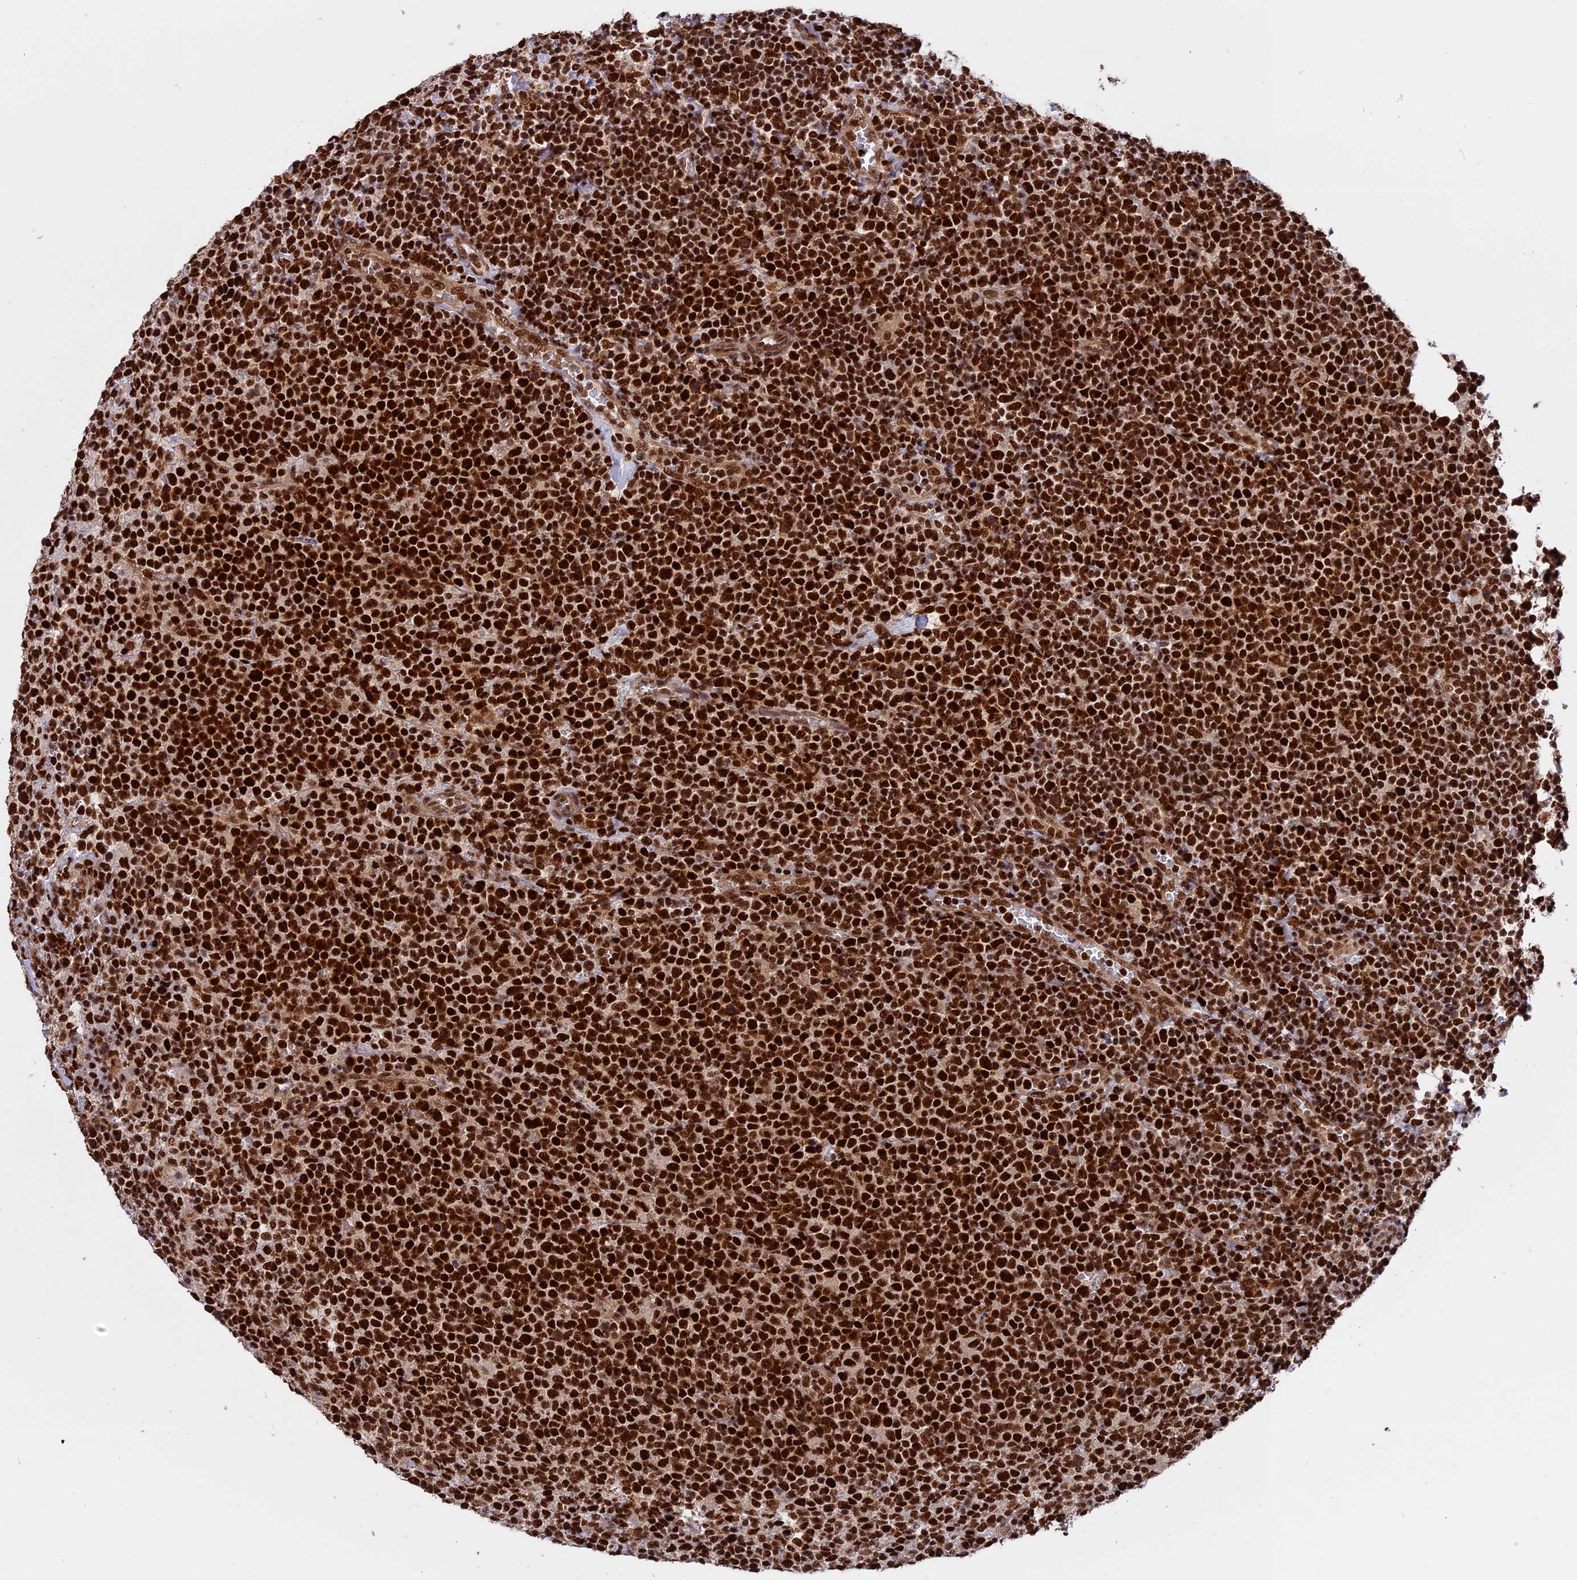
{"staining": {"intensity": "strong", "quantity": ">75%", "location": "nuclear"}, "tissue": "lymphoma", "cell_type": "Tumor cells", "image_type": "cancer", "snomed": [{"axis": "morphology", "description": "Malignant lymphoma, non-Hodgkin's type, High grade"}, {"axis": "topography", "description": "Lymph node"}], "caption": "DAB immunohistochemical staining of lymphoma reveals strong nuclear protein positivity in approximately >75% of tumor cells. Immunohistochemistry stains the protein in brown and the nuclei are stained blue.", "gene": "RAMAC", "patient": {"sex": "male", "age": 61}}